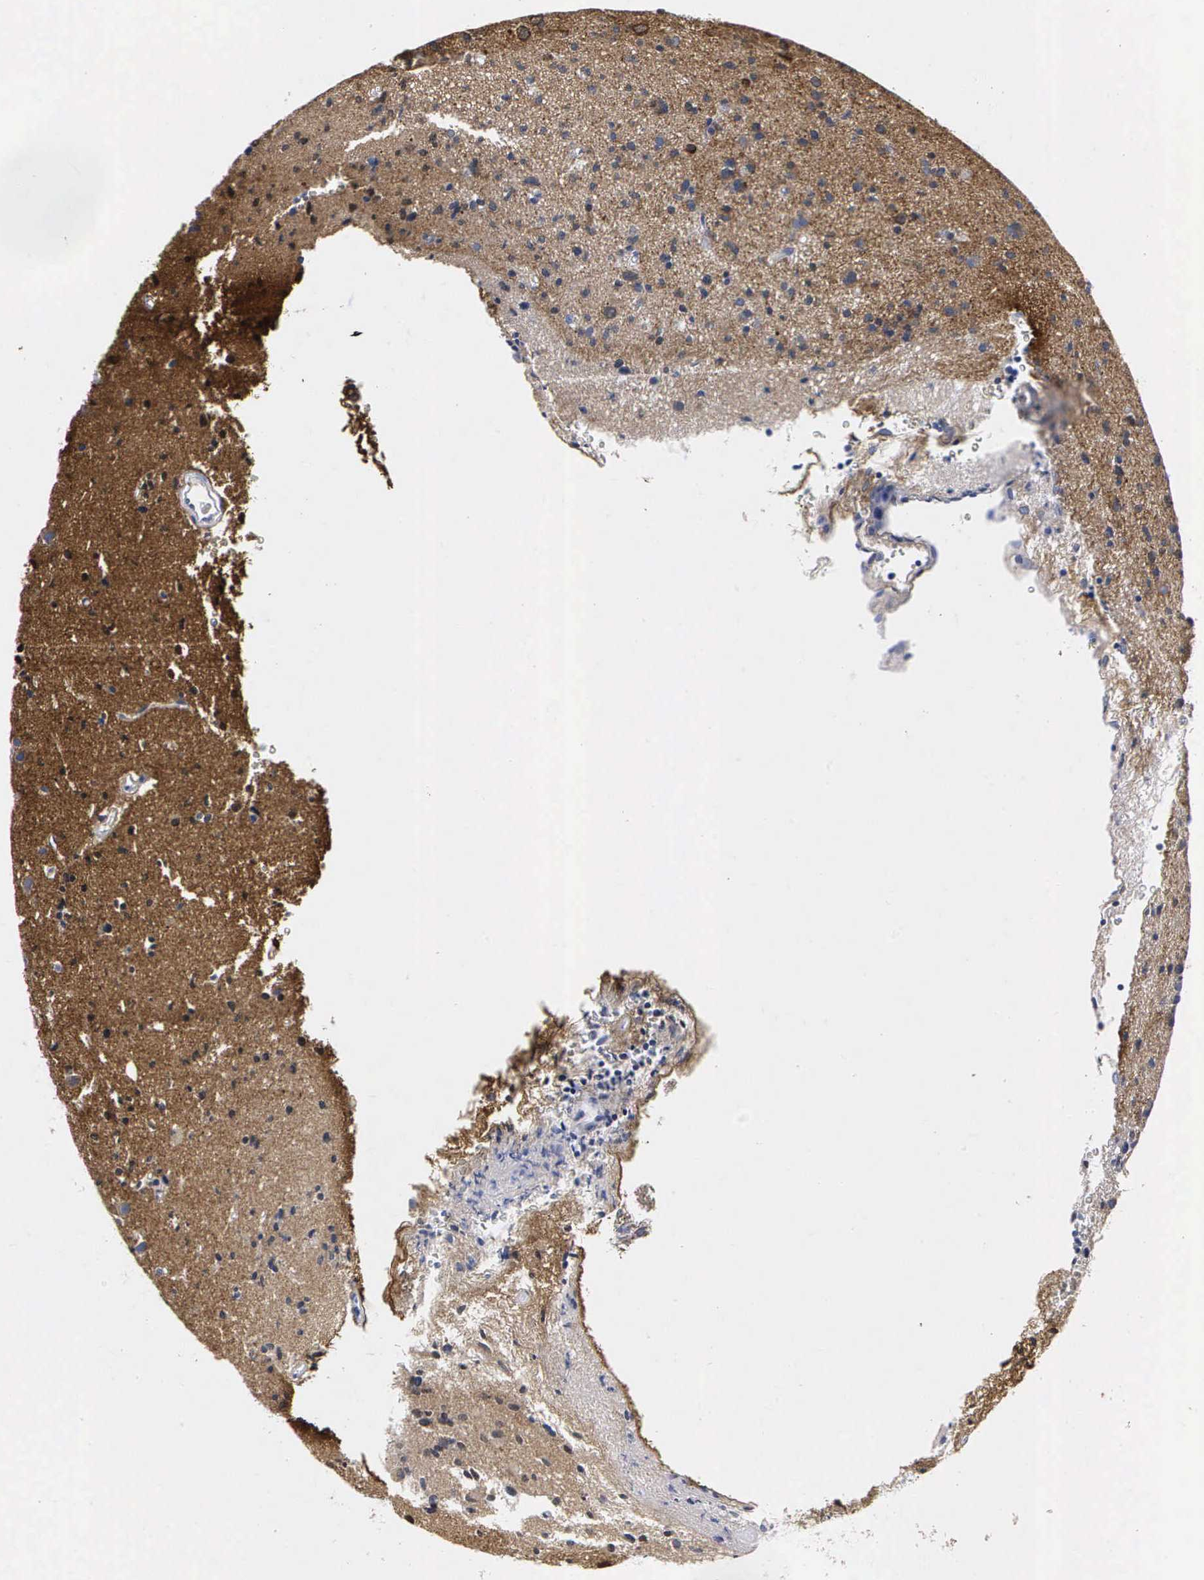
{"staining": {"intensity": "moderate", "quantity": ">75%", "location": "cytoplasmic/membranous"}, "tissue": "glioma", "cell_type": "Tumor cells", "image_type": "cancer", "snomed": [{"axis": "morphology", "description": "Glioma, malignant, Low grade"}, {"axis": "topography", "description": "Brain"}], "caption": "Immunohistochemical staining of human low-grade glioma (malignant) shows medium levels of moderate cytoplasmic/membranous expression in about >75% of tumor cells.", "gene": "ENO2", "patient": {"sex": "female", "age": 46}}